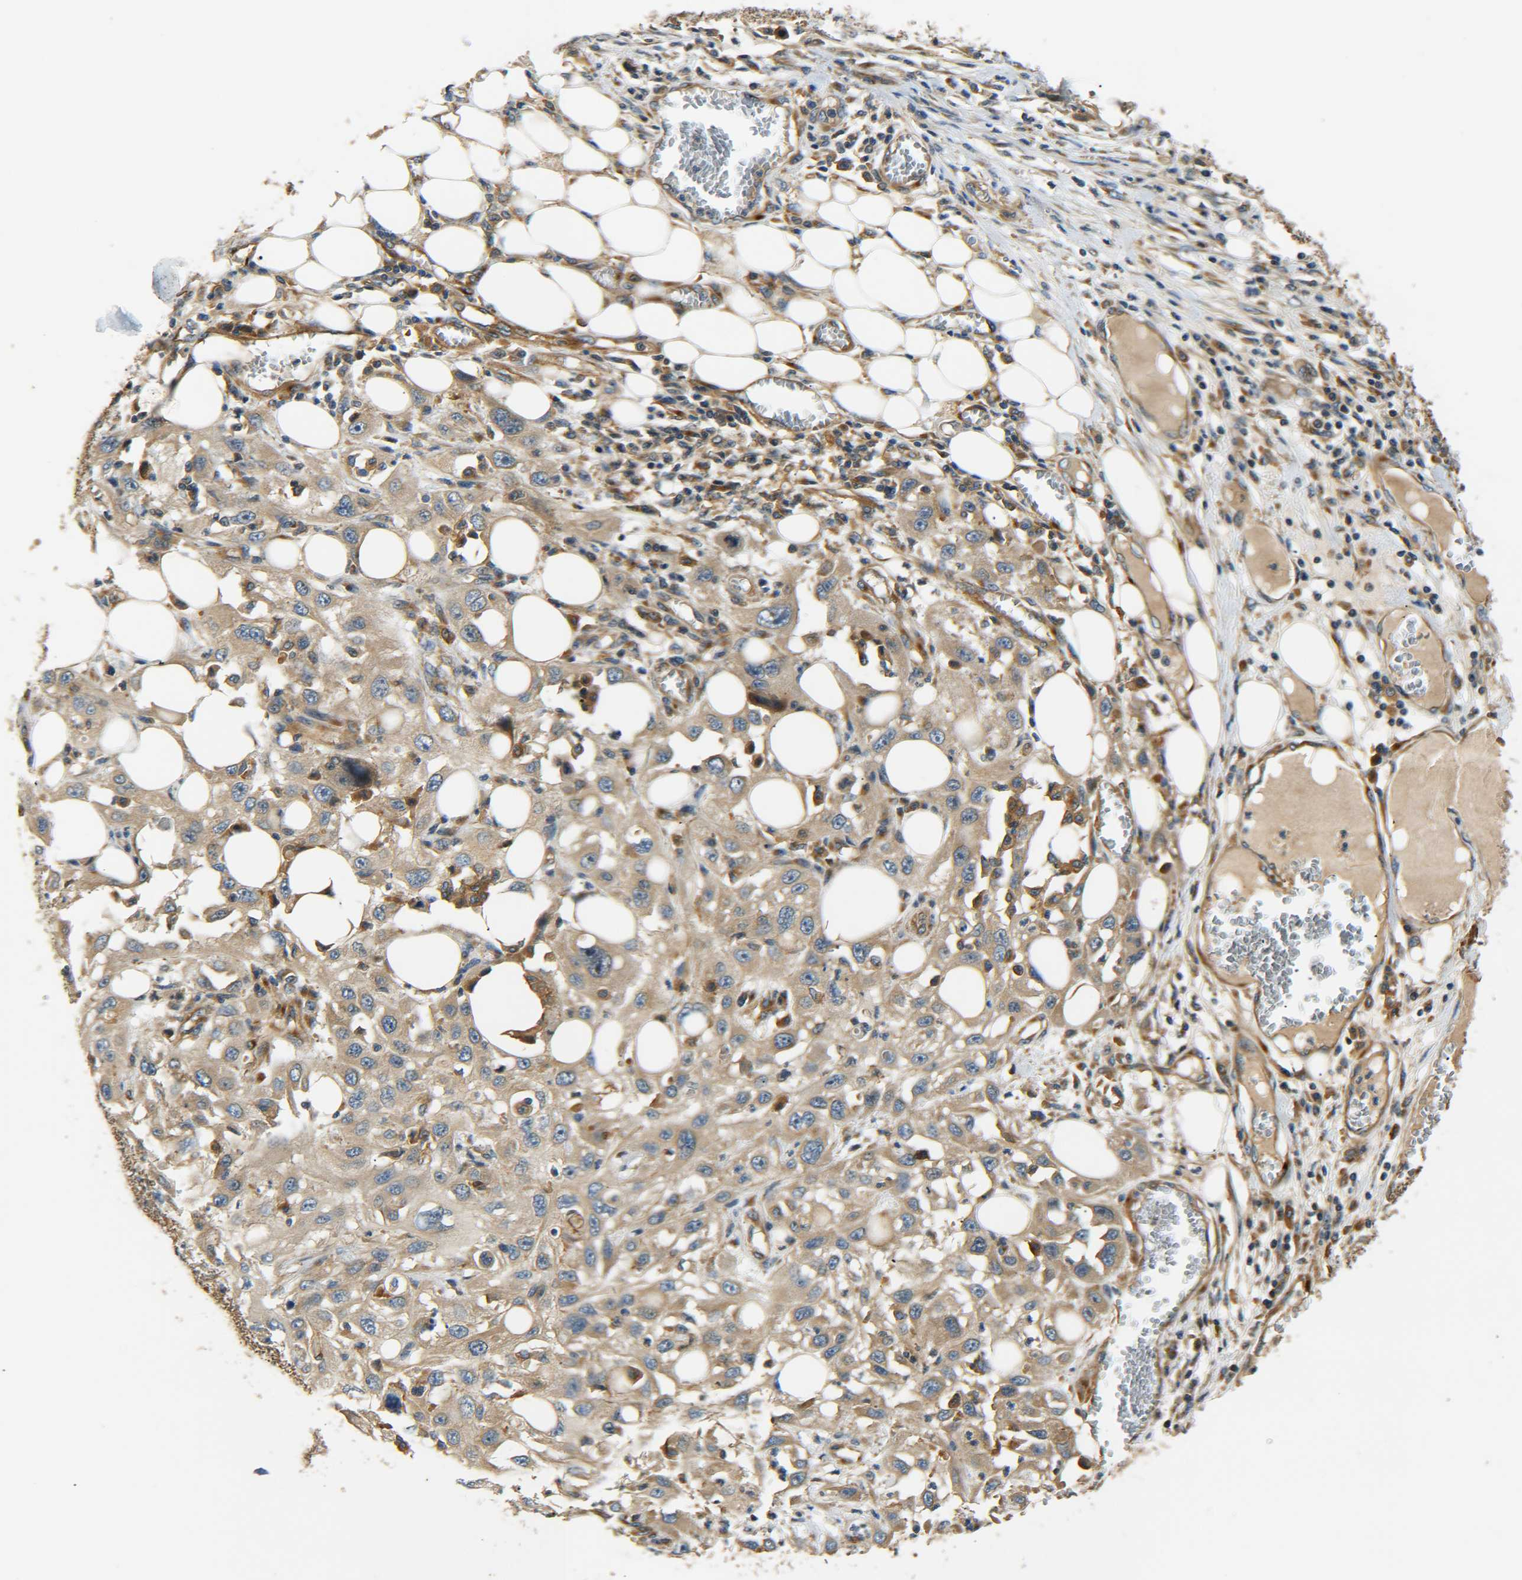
{"staining": {"intensity": "weak", "quantity": ">75%", "location": "cytoplasmic/membranous"}, "tissue": "skin cancer", "cell_type": "Tumor cells", "image_type": "cancer", "snomed": [{"axis": "morphology", "description": "Squamous cell carcinoma, NOS"}, {"axis": "topography", "description": "Skin"}], "caption": "The histopathology image reveals a brown stain indicating the presence of a protein in the cytoplasmic/membranous of tumor cells in skin cancer.", "gene": "LRCH3", "patient": {"sex": "male", "age": 75}}